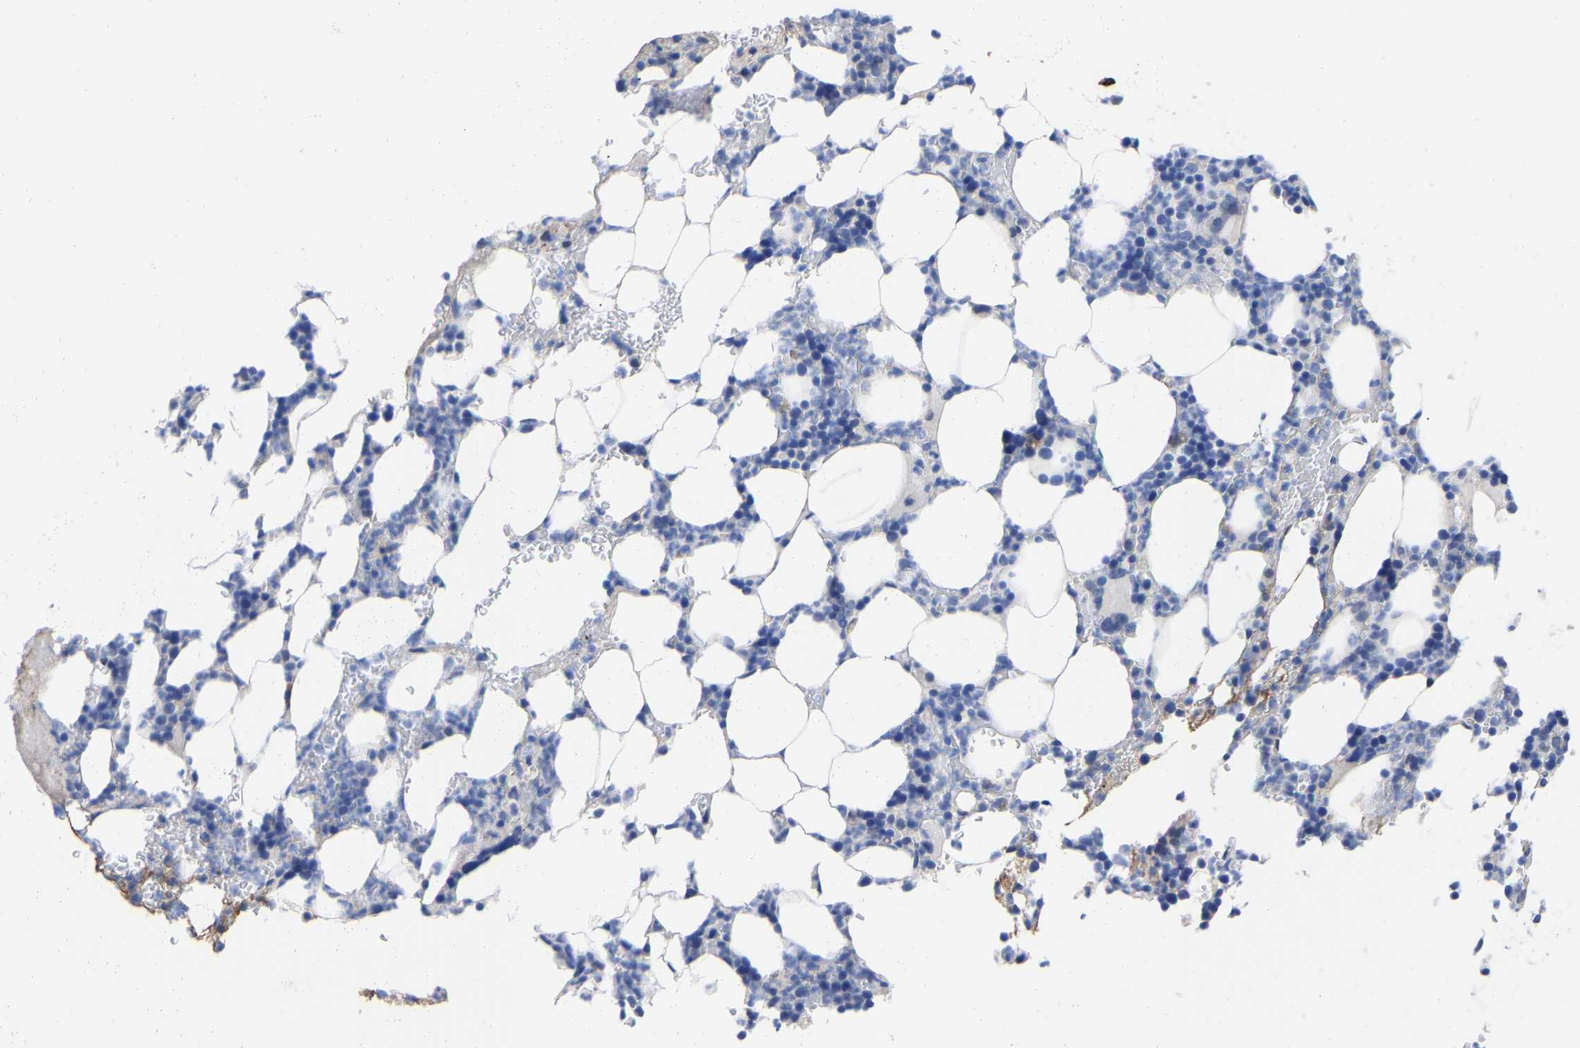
{"staining": {"intensity": "negative", "quantity": "none", "location": "none"}, "tissue": "bone marrow", "cell_type": "Hematopoietic cells", "image_type": "normal", "snomed": [{"axis": "morphology", "description": "Normal tissue, NOS"}, {"axis": "topography", "description": "Bone marrow"}], "caption": "Bone marrow was stained to show a protein in brown. There is no significant staining in hematopoietic cells.", "gene": "GPA33", "patient": {"sex": "female", "age": 81}}